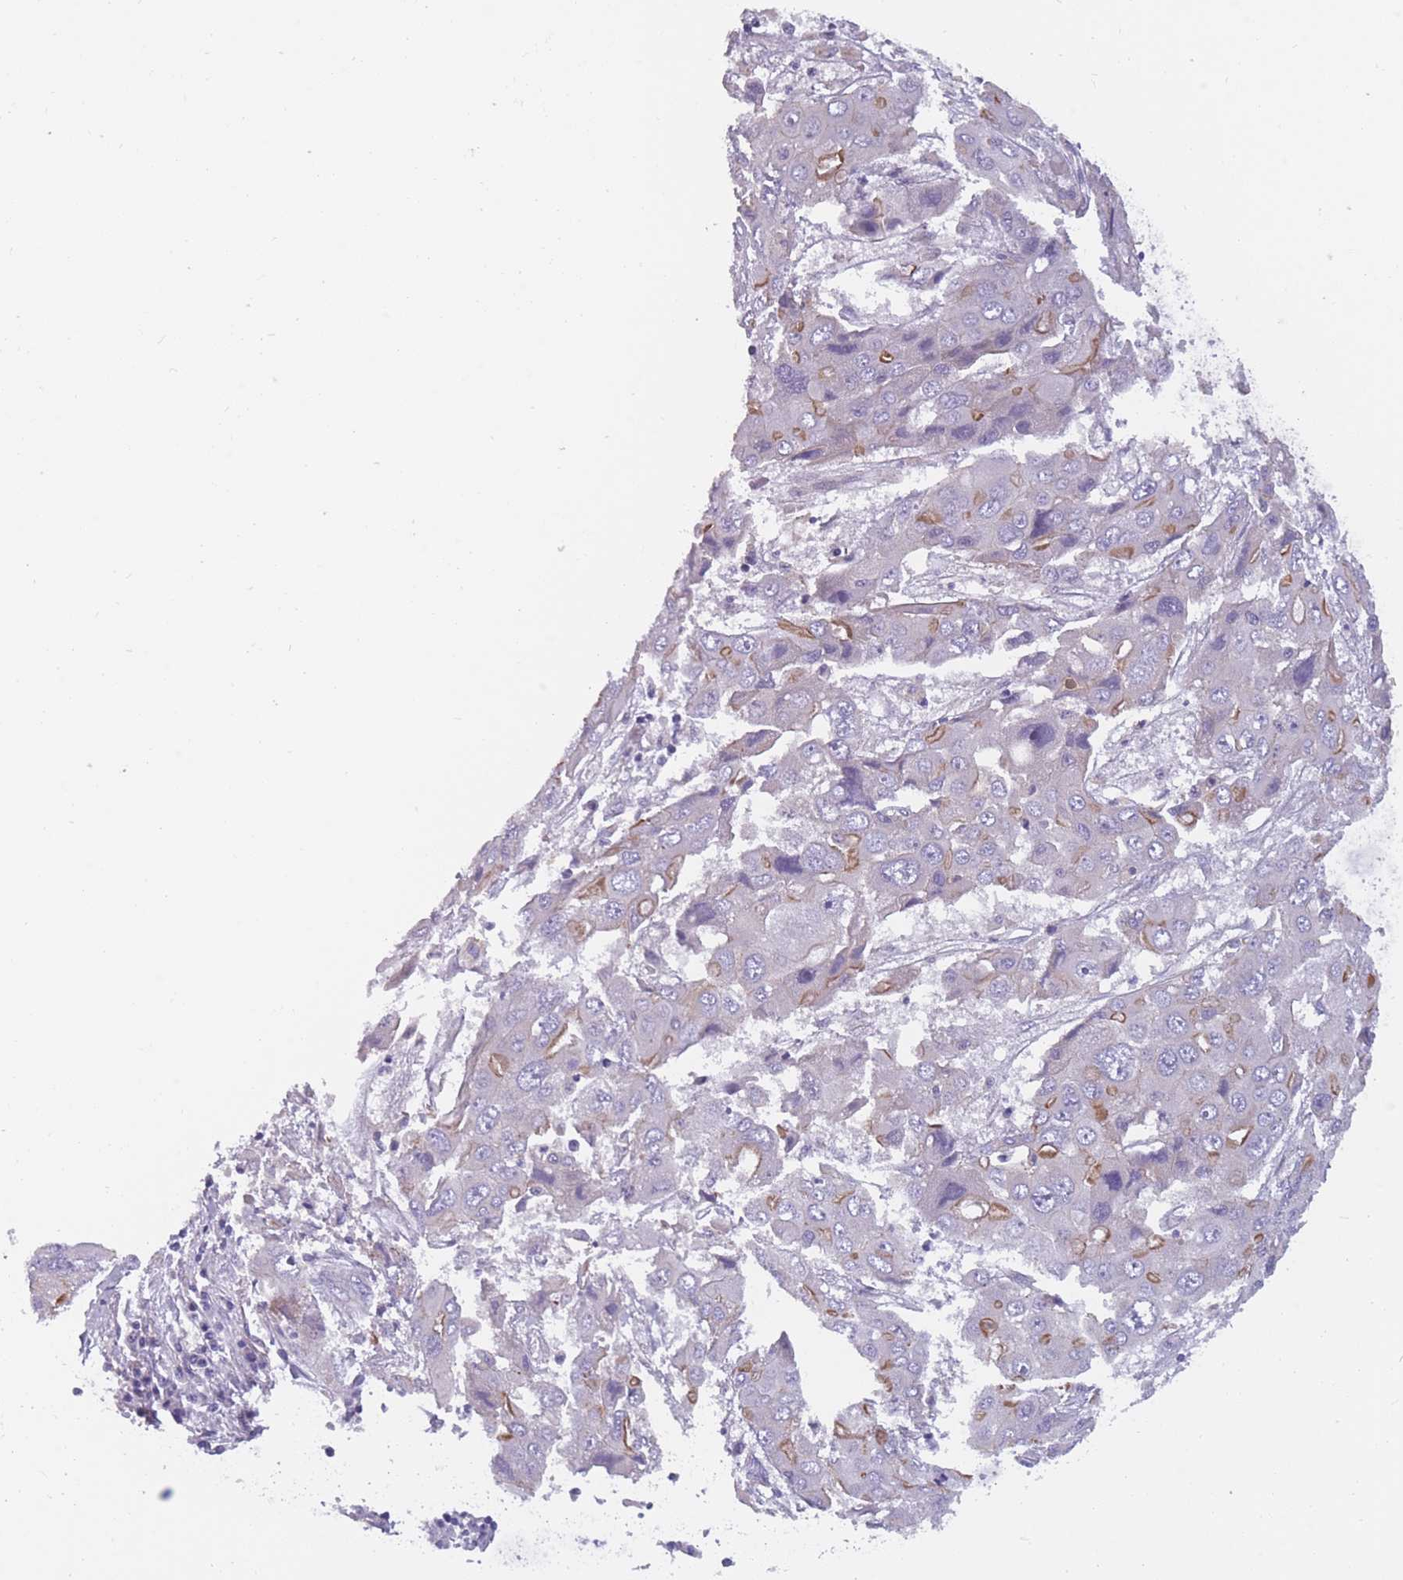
{"staining": {"intensity": "moderate", "quantity": "<25%", "location": "cytoplasmic/membranous"}, "tissue": "liver cancer", "cell_type": "Tumor cells", "image_type": "cancer", "snomed": [{"axis": "morphology", "description": "Cholangiocarcinoma"}, {"axis": "topography", "description": "Liver"}], "caption": "The photomicrograph demonstrates staining of liver cholangiocarcinoma, revealing moderate cytoplasmic/membranous protein positivity (brown color) within tumor cells. The protein is shown in brown color, while the nuclei are stained blue.", "gene": "FAM83F", "patient": {"sex": "male", "age": 67}}